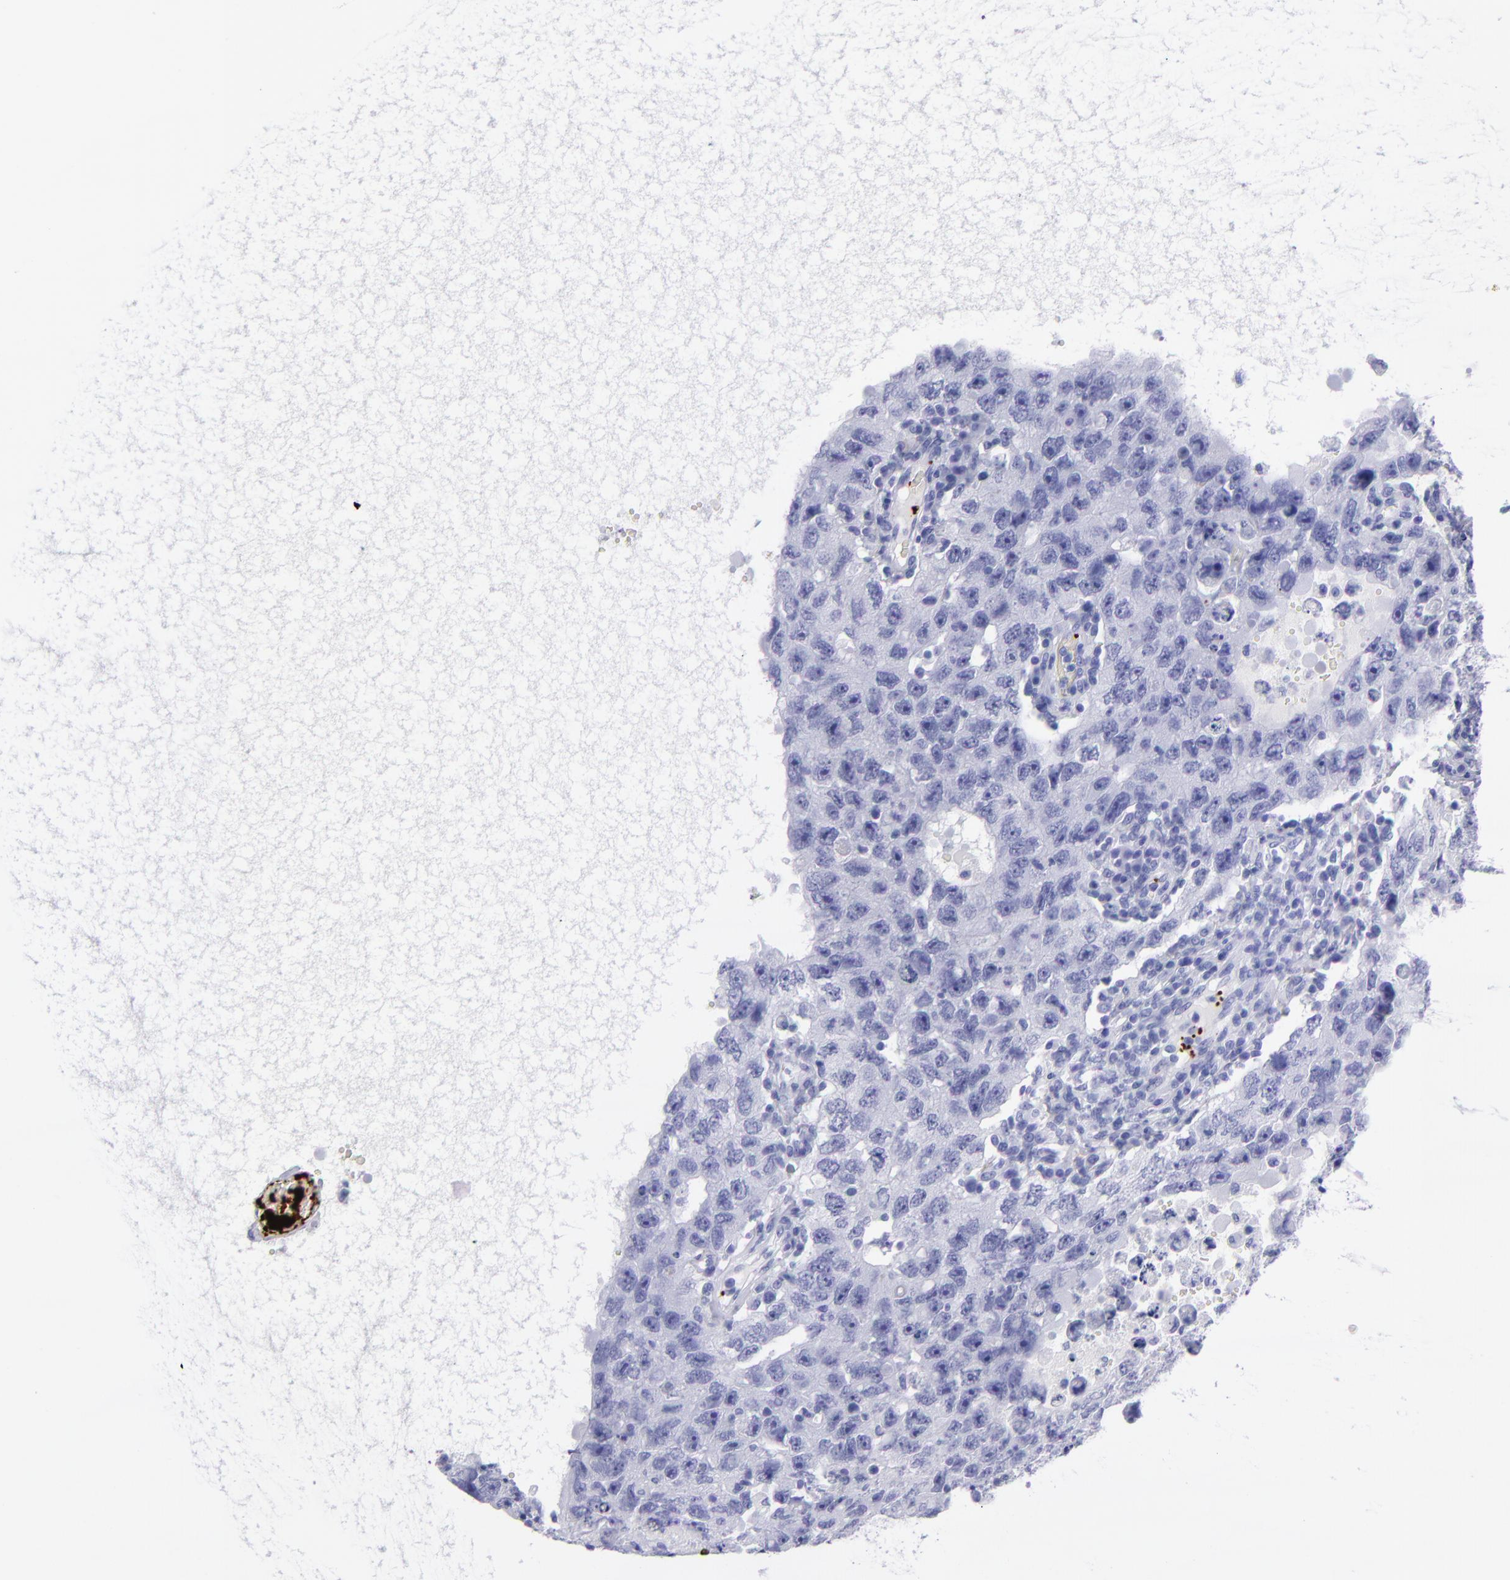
{"staining": {"intensity": "negative", "quantity": "none", "location": "none"}, "tissue": "testis cancer", "cell_type": "Tumor cells", "image_type": "cancer", "snomed": [{"axis": "morphology", "description": "Carcinoma, Embryonal, NOS"}, {"axis": "topography", "description": "Testis"}], "caption": "This image is of testis embryonal carcinoma stained with immunohistochemistry to label a protein in brown with the nuclei are counter-stained blue. There is no expression in tumor cells.", "gene": "EFCAB13", "patient": {"sex": "male", "age": 26}}